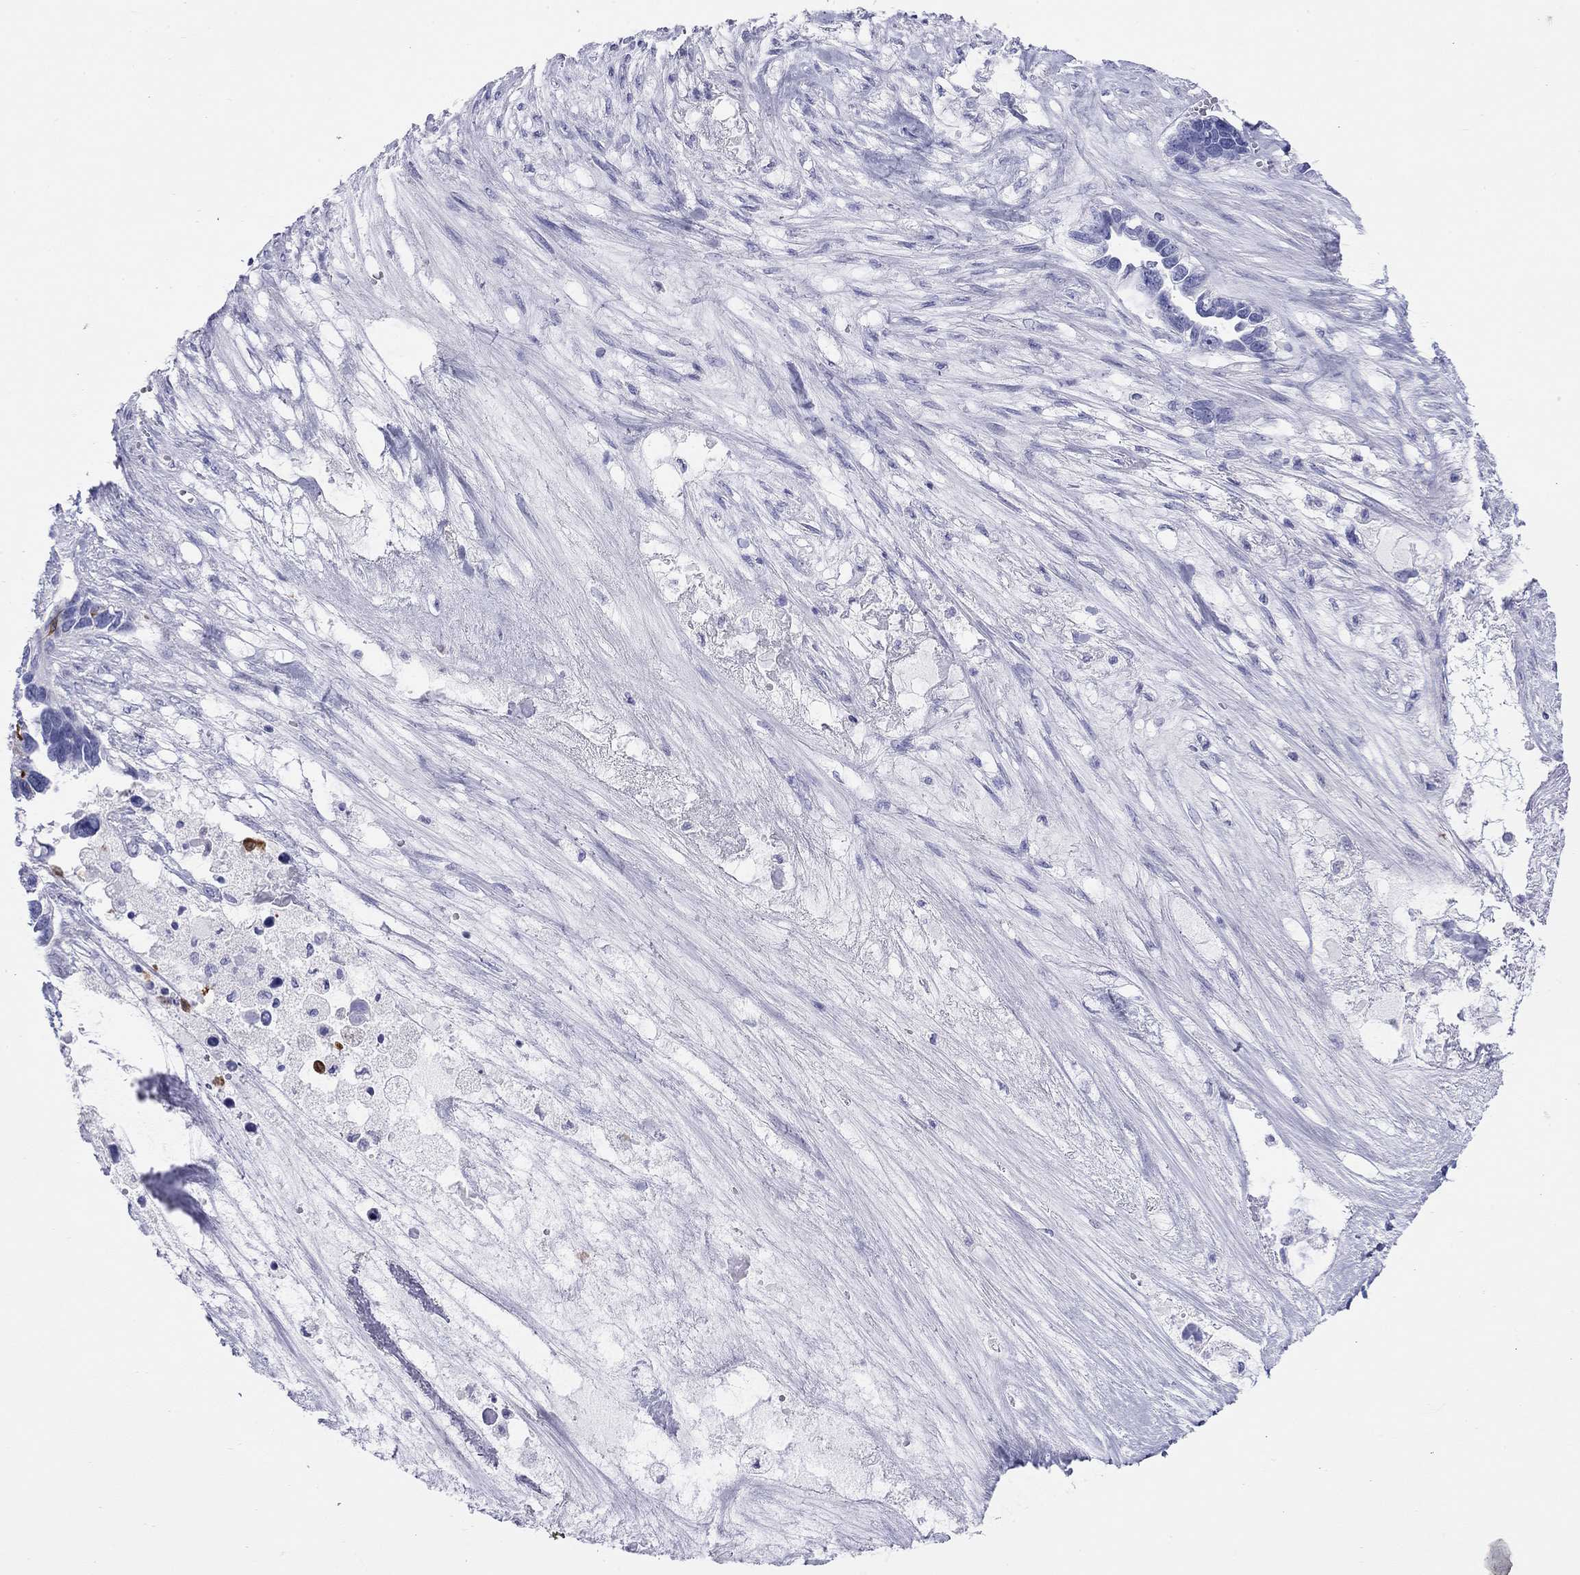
{"staining": {"intensity": "negative", "quantity": "none", "location": "none"}, "tissue": "ovarian cancer", "cell_type": "Tumor cells", "image_type": "cancer", "snomed": [{"axis": "morphology", "description": "Cystadenocarcinoma, serous, NOS"}, {"axis": "topography", "description": "Ovary"}], "caption": "This photomicrograph is of ovarian cancer stained with immunohistochemistry to label a protein in brown with the nuclei are counter-stained blue. There is no positivity in tumor cells. (DAB (3,3'-diaminobenzidine) immunohistochemistry visualized using brightfield microscopy, high magnification).", "gene": "HLA-DQB2", "patient": {"sex": "female", "age": 54}}